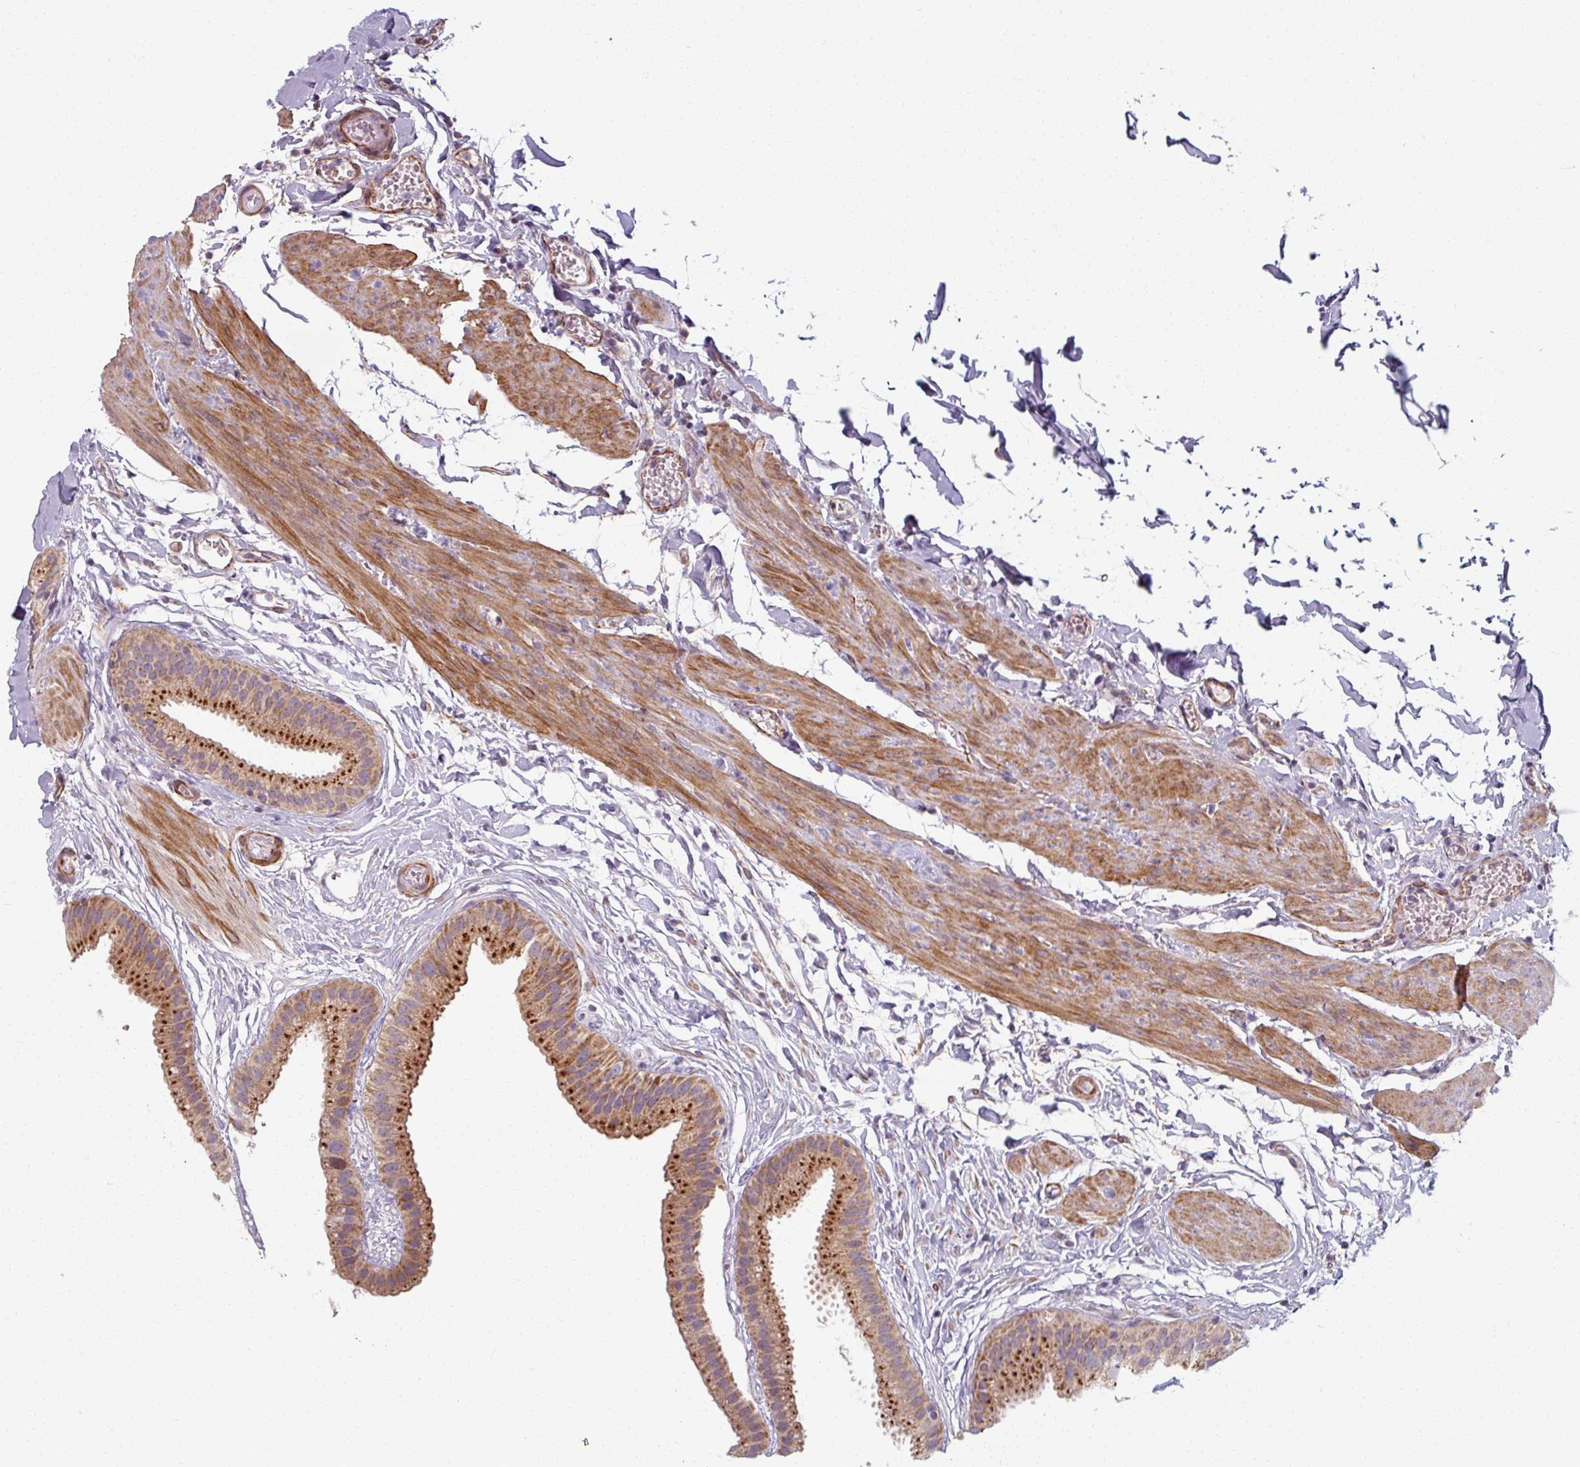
{"staining": {"intensity": "strong", "quantity": "25%-75%", "location": "cytoplasmic/membranous"}, "tissue": "gallbladder", "cell_type": "Glandular cells", "image_type": "normal", "snomed": [{"axis": "morphology", "description": "Normal tissue, NOS"}, {"axis": "topography", "description": "Gallbladder"}], "caption": "This is a micrograph of immunohistochemistry (IHC) staining of benign gallbladder, which shows strong positivity in the cytoplasmic/membranous of glandular cells.", "gene": "MRPS5", "patient": {"sex": "female", "age": 63}}